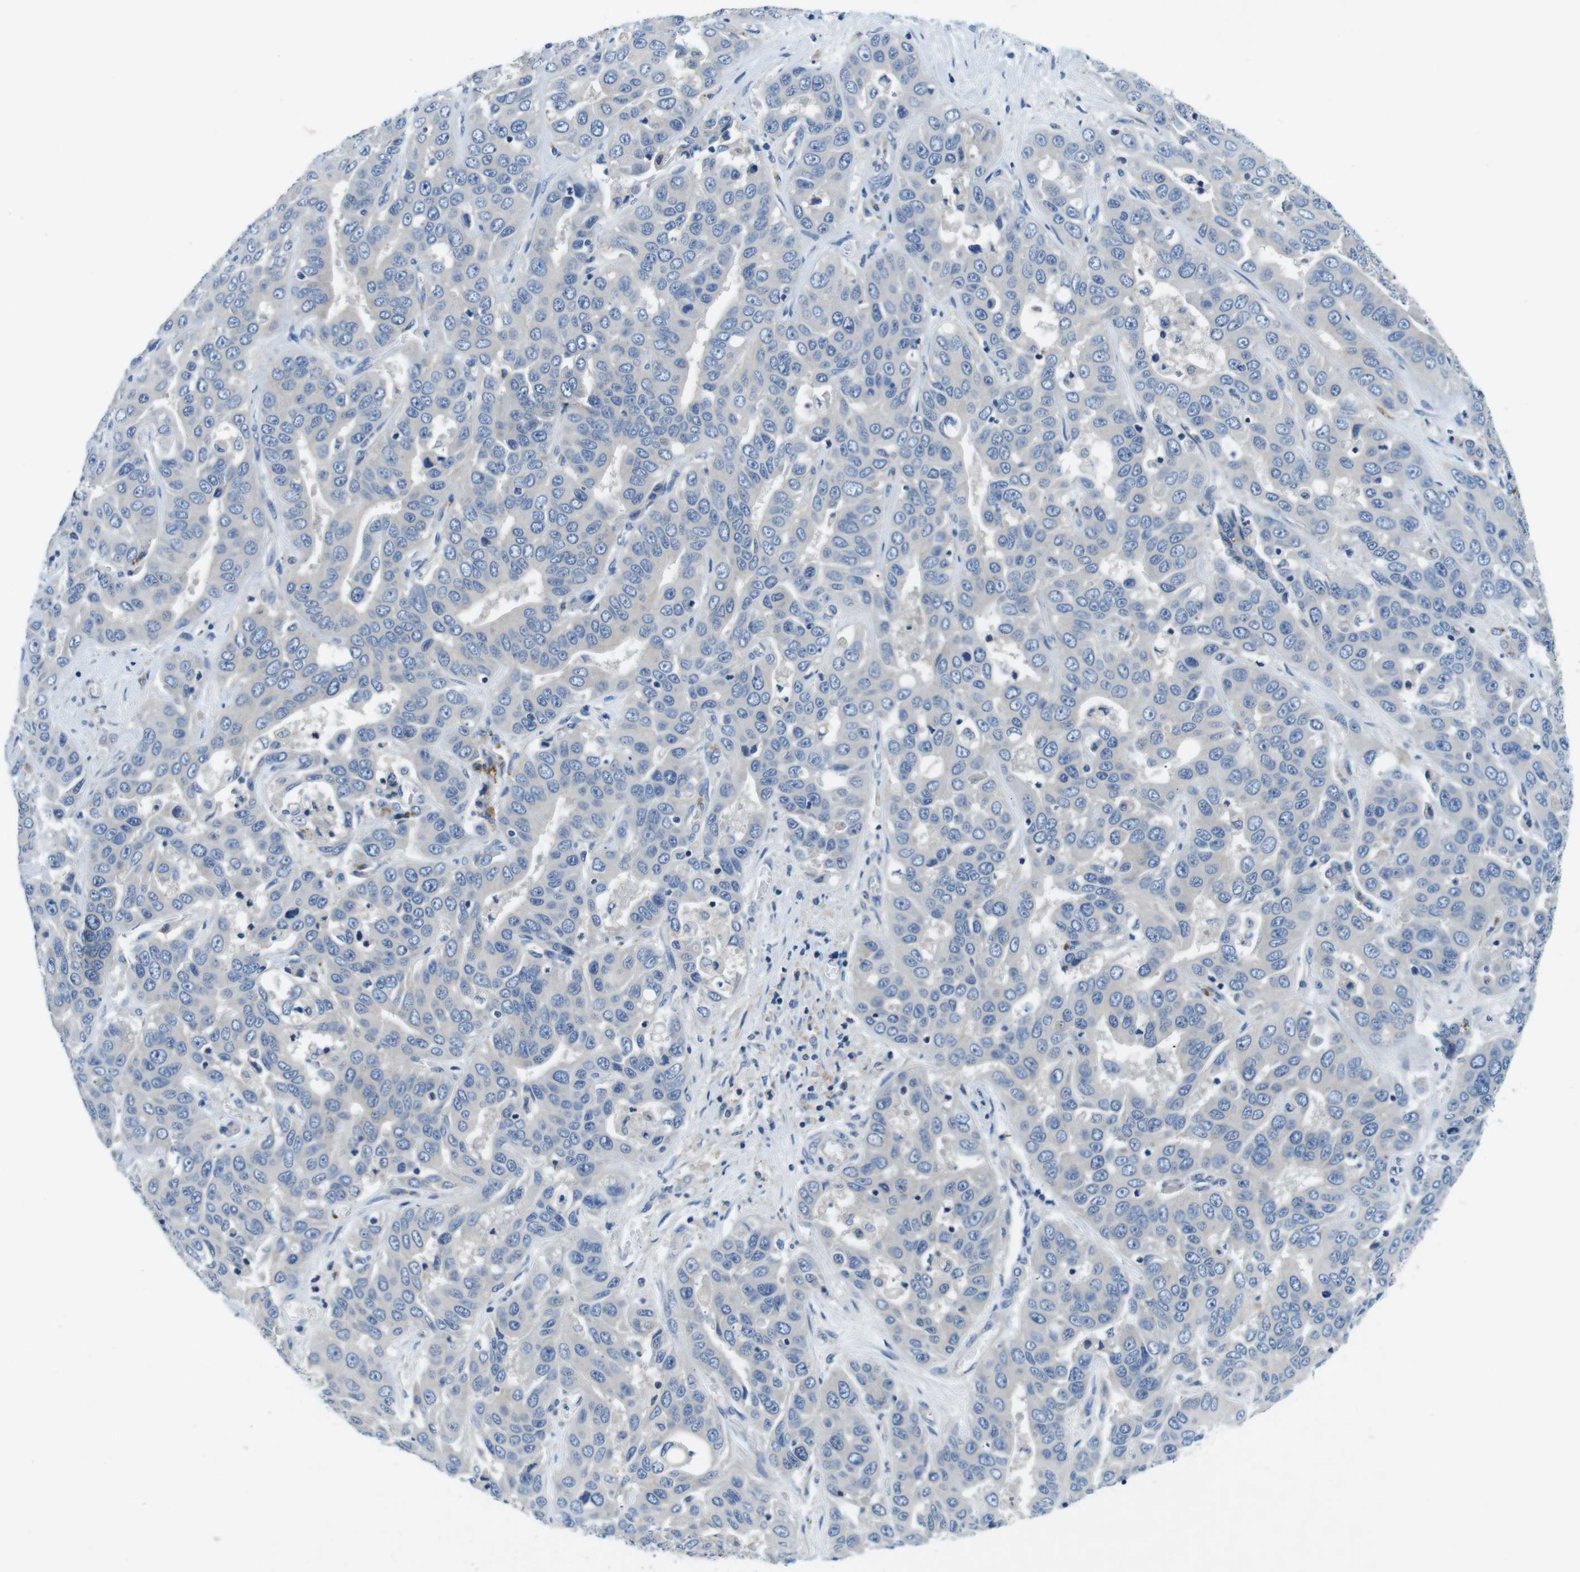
{"staining": {"intensity": "negative", "quantity": "none", "location": "none"}, "tissue": "liver cancer", "cell_type": "Tumor cells", "image_type": "cancer", "snomed": [{"axis": "morphology", "description": "Cholangiocarcinoma"}, {"axis": "topography", "description": "Liver"}], "caption": "IHC histopathology image of human liver cancer (cholangiocarcinoma) stained for a protein (brown), which reveals no staining in tumor cells.", "gene": "DENND4C", "patient": {"sex": "female", "age": 52}}